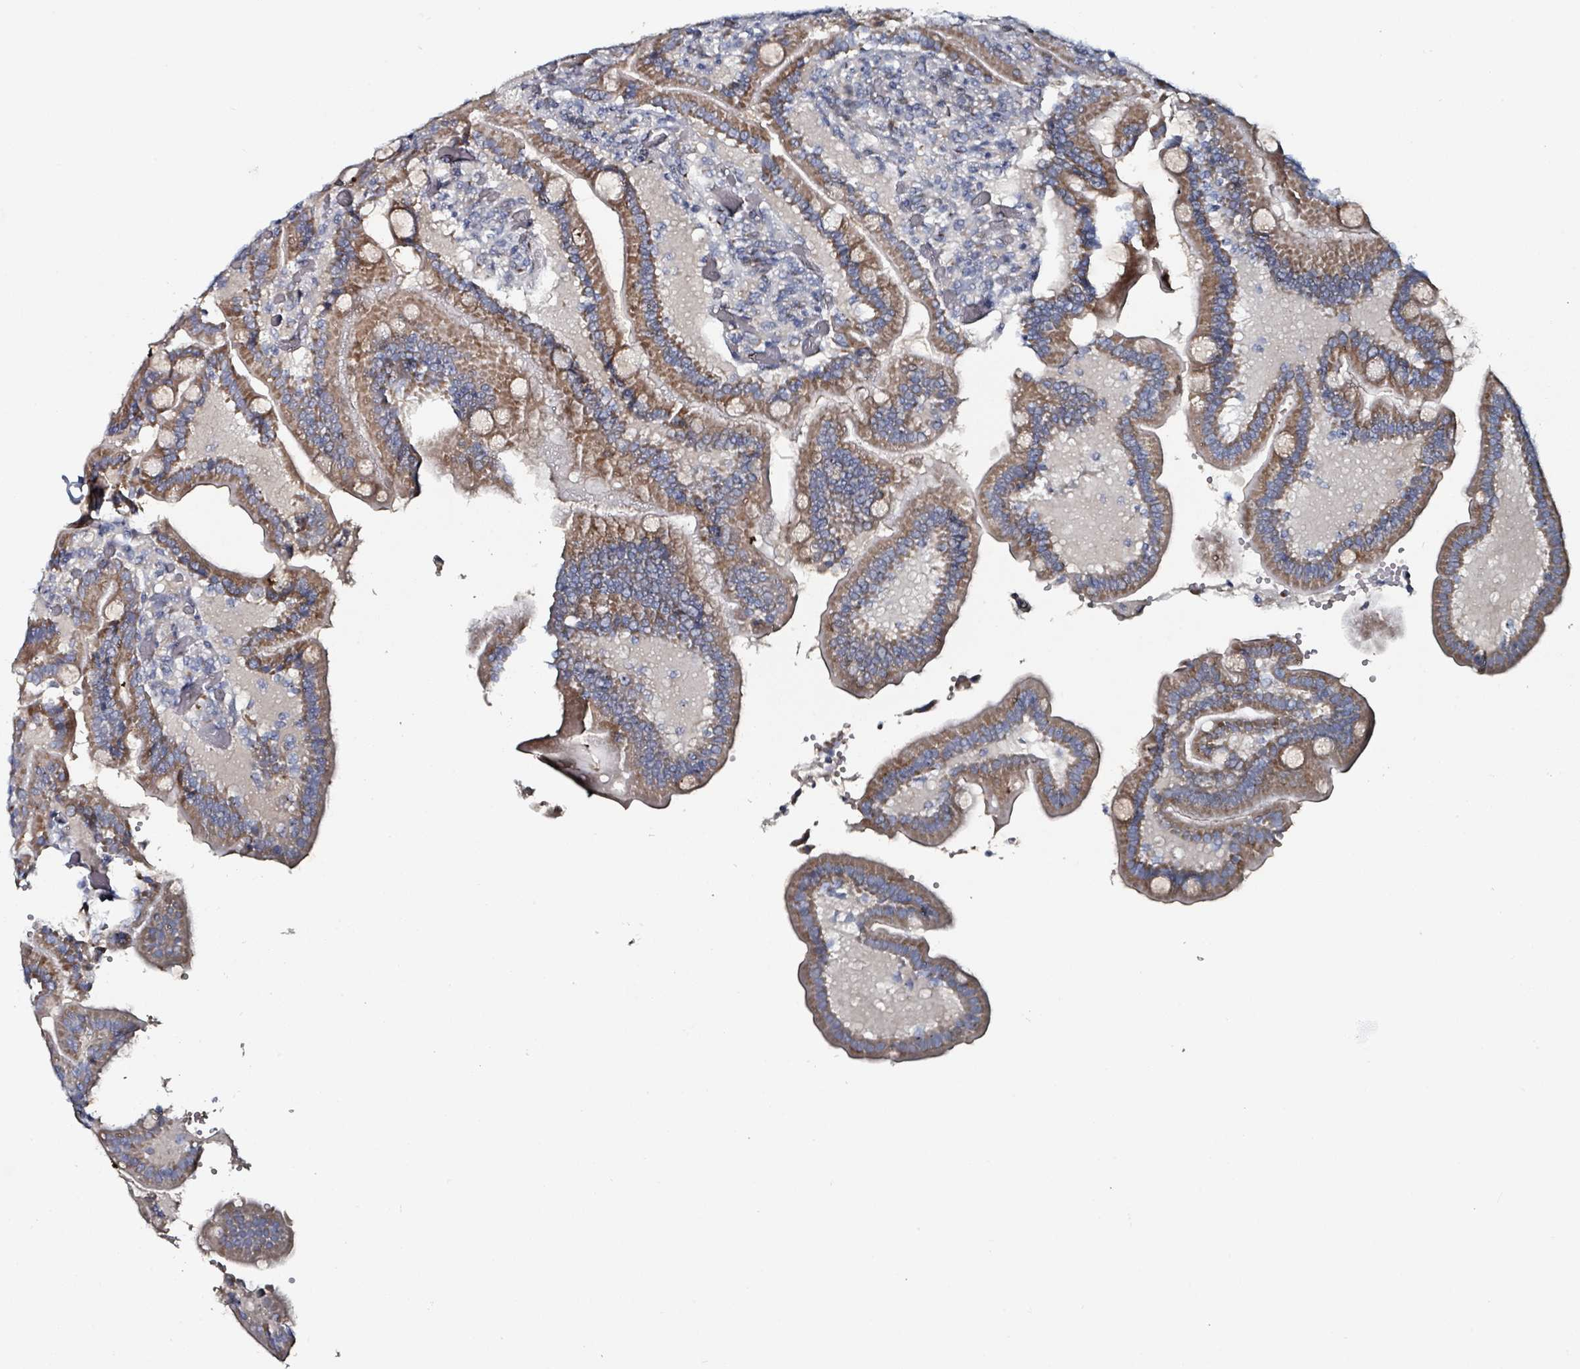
{"staining": {"intensity": "moderate", "quantity": ">75%", "location": "cytoplasmic/membranous"}, "tissue": "duodenum", "cell_type": "Glandular cells", "image_type": "normal", "snomed": [{"axis": "morphology", "description": "Normal tissue, NOS"}, {"axis": "topography", "description": "Duodenum"}], "caption": "IHC photomicrograph of normal duodenum stained for a protein (brown), which demonstrates medium levels of moderate cytoplasmic/membranous staining in approximately >75% of glandular cells.", "gene": "B3GAT3", "patient": {"sex": "female", "age": 62}}